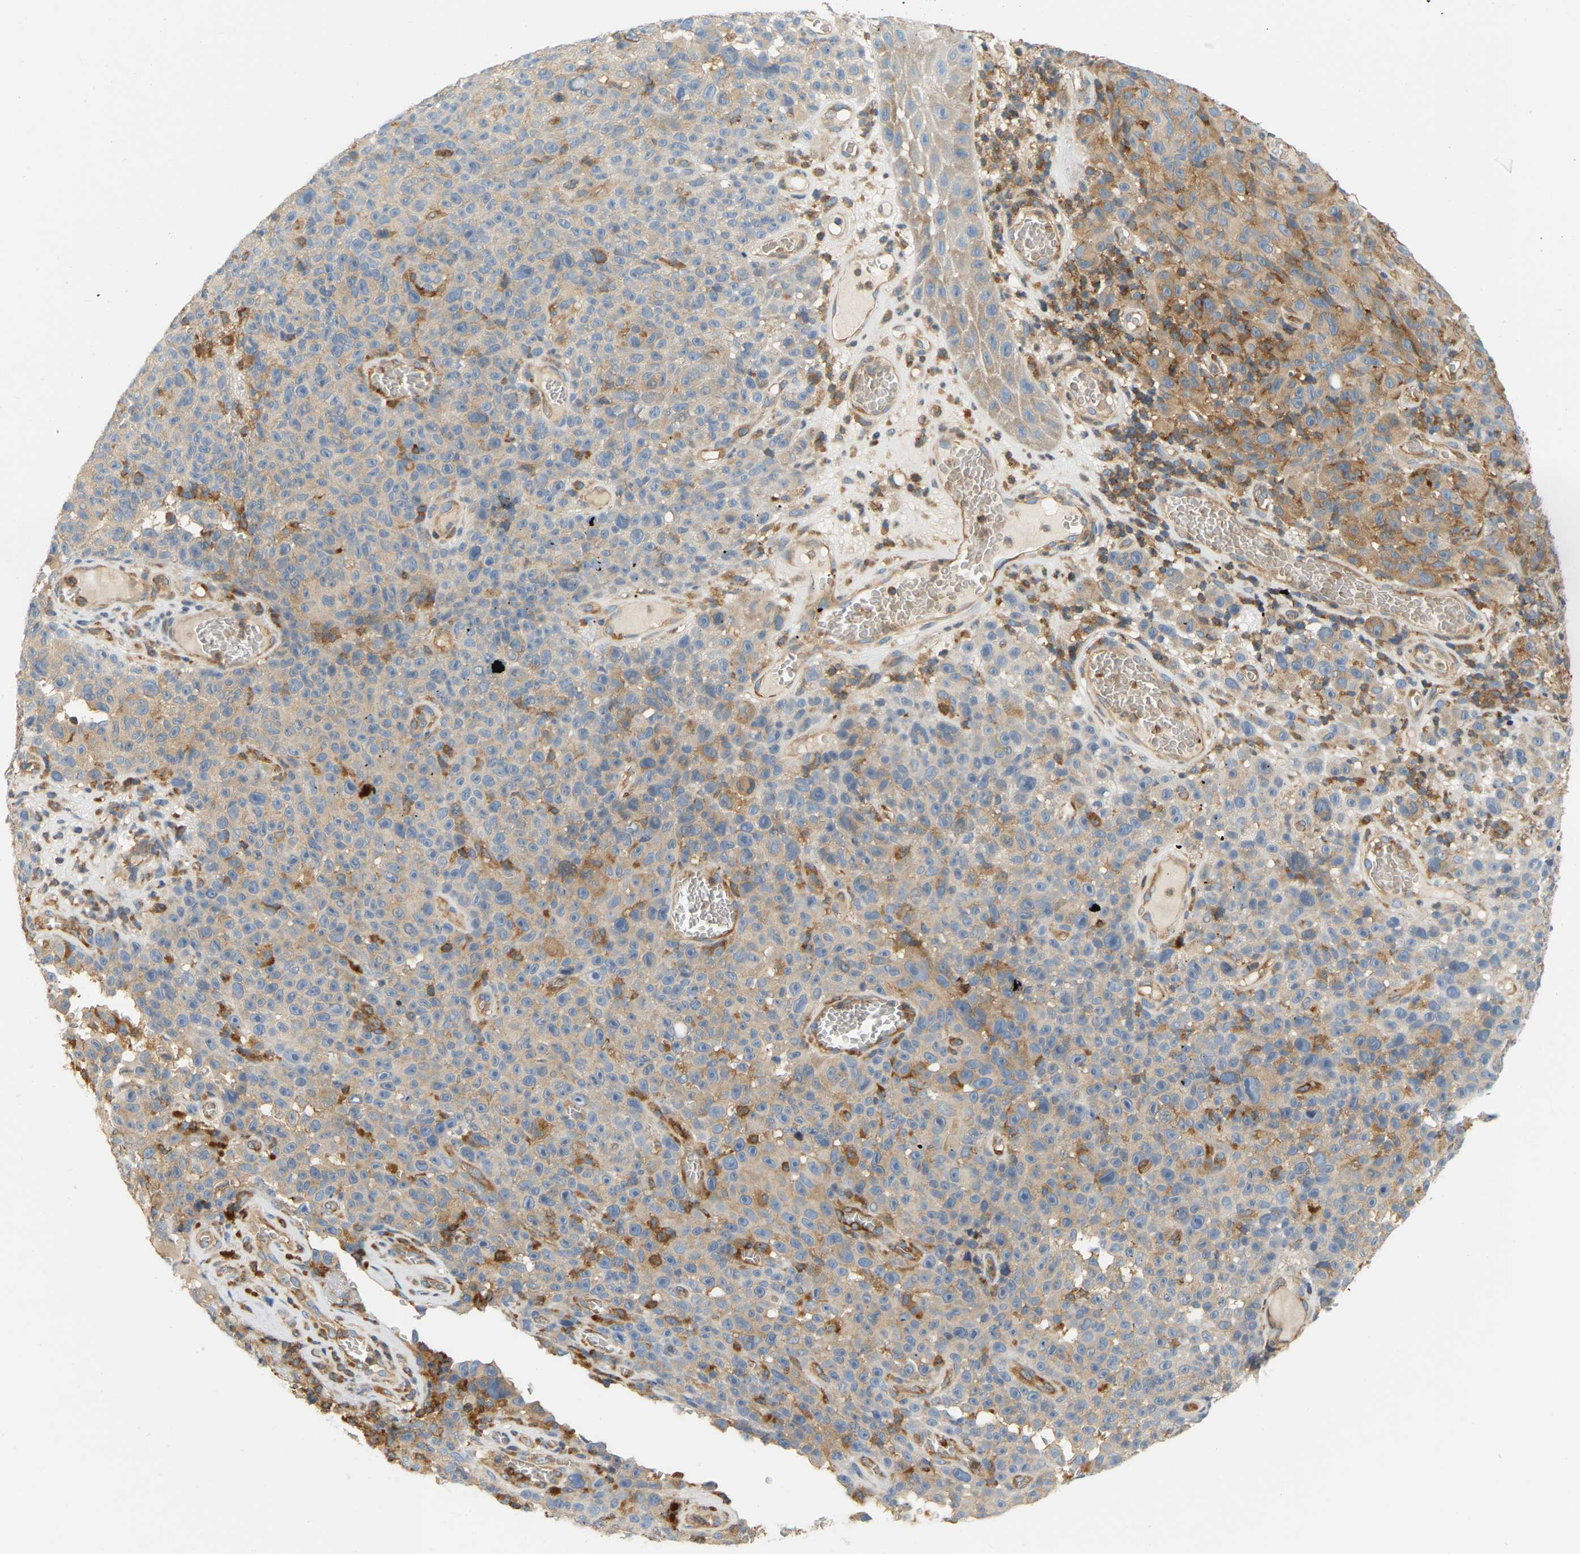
{"staining": {"intensity": "moderate", "quantity": "<25%", "location": "cytoplasmic/membranous"}, "tissue": "melanoma", "cell_type": "Tumor cells", "image_type": "cancer", "snomed": [{"axis": "morphology", "description": "Malignant melanoma, NOS"}, {"axis": "topography", "description": "Skin"}], "caption": "Protein staining by immunohistochemistry (IHC) shows moderate cytoplasmic/membranous staining in about <25% of tumor cells in melanoma.", "gene": "AKAP13", "patient": {"sex": "female", "age": 82}}